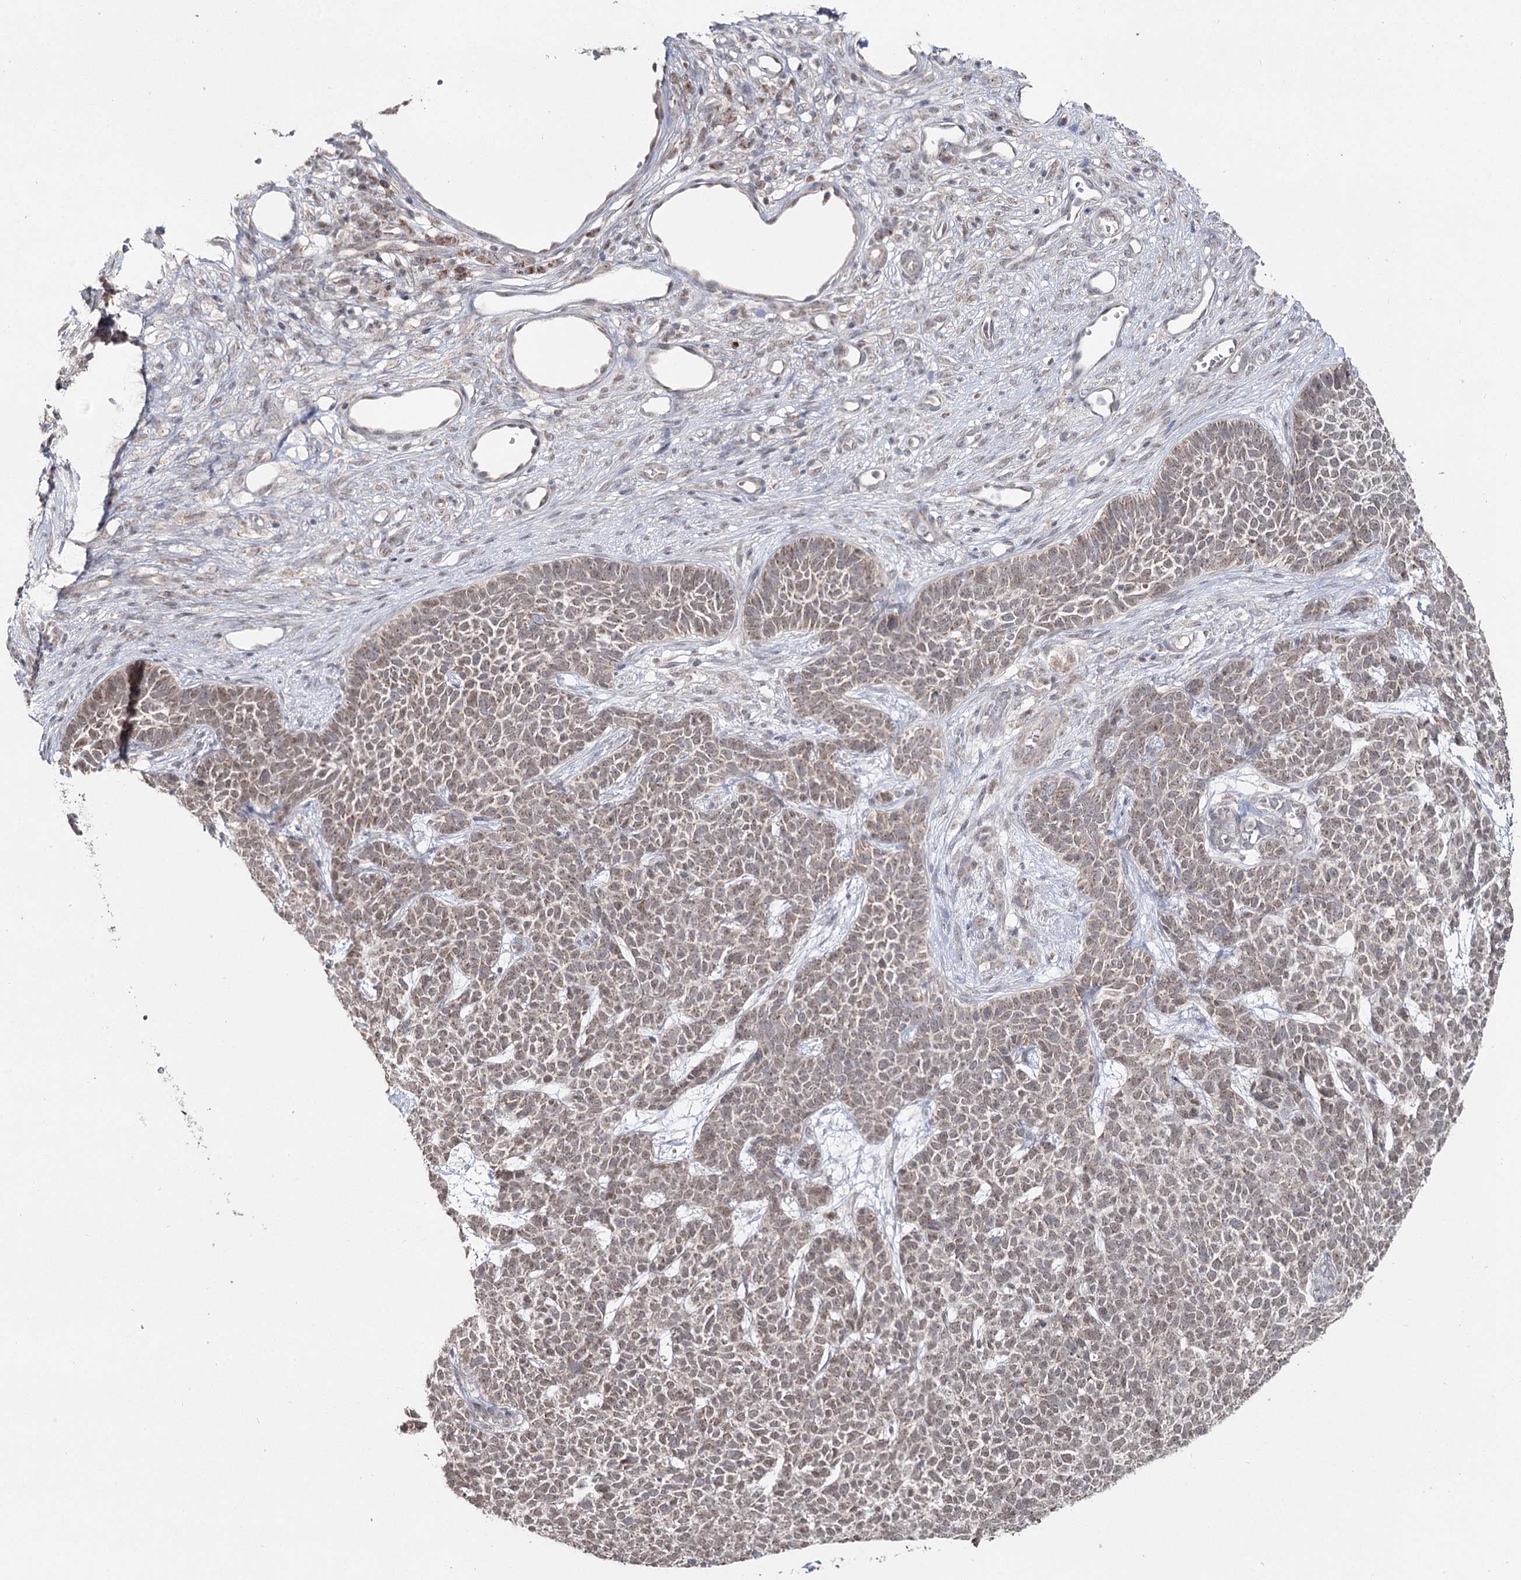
{"staining": {"intensity": "weak", "quantity": ">75%", "location": "cytoplasmic/membranous,nuclear"}, "tissue": "skin cancer", "cell_type": "Tumor cells", "image_type": "cancer", "snomed": [{"axis": "morphology", "description": "Basal cell carcinoma"}, {"axis": "topography", "description": "Skin"}], "caption": "Skin basal cell carcinoma stained with a brown dye exhibits weak cytoplasmic/membranous and nuclear positive expression in about >75% of tumor cells.", "gene": "PDHX", "patient": {"sex": "female", "age": 84}}